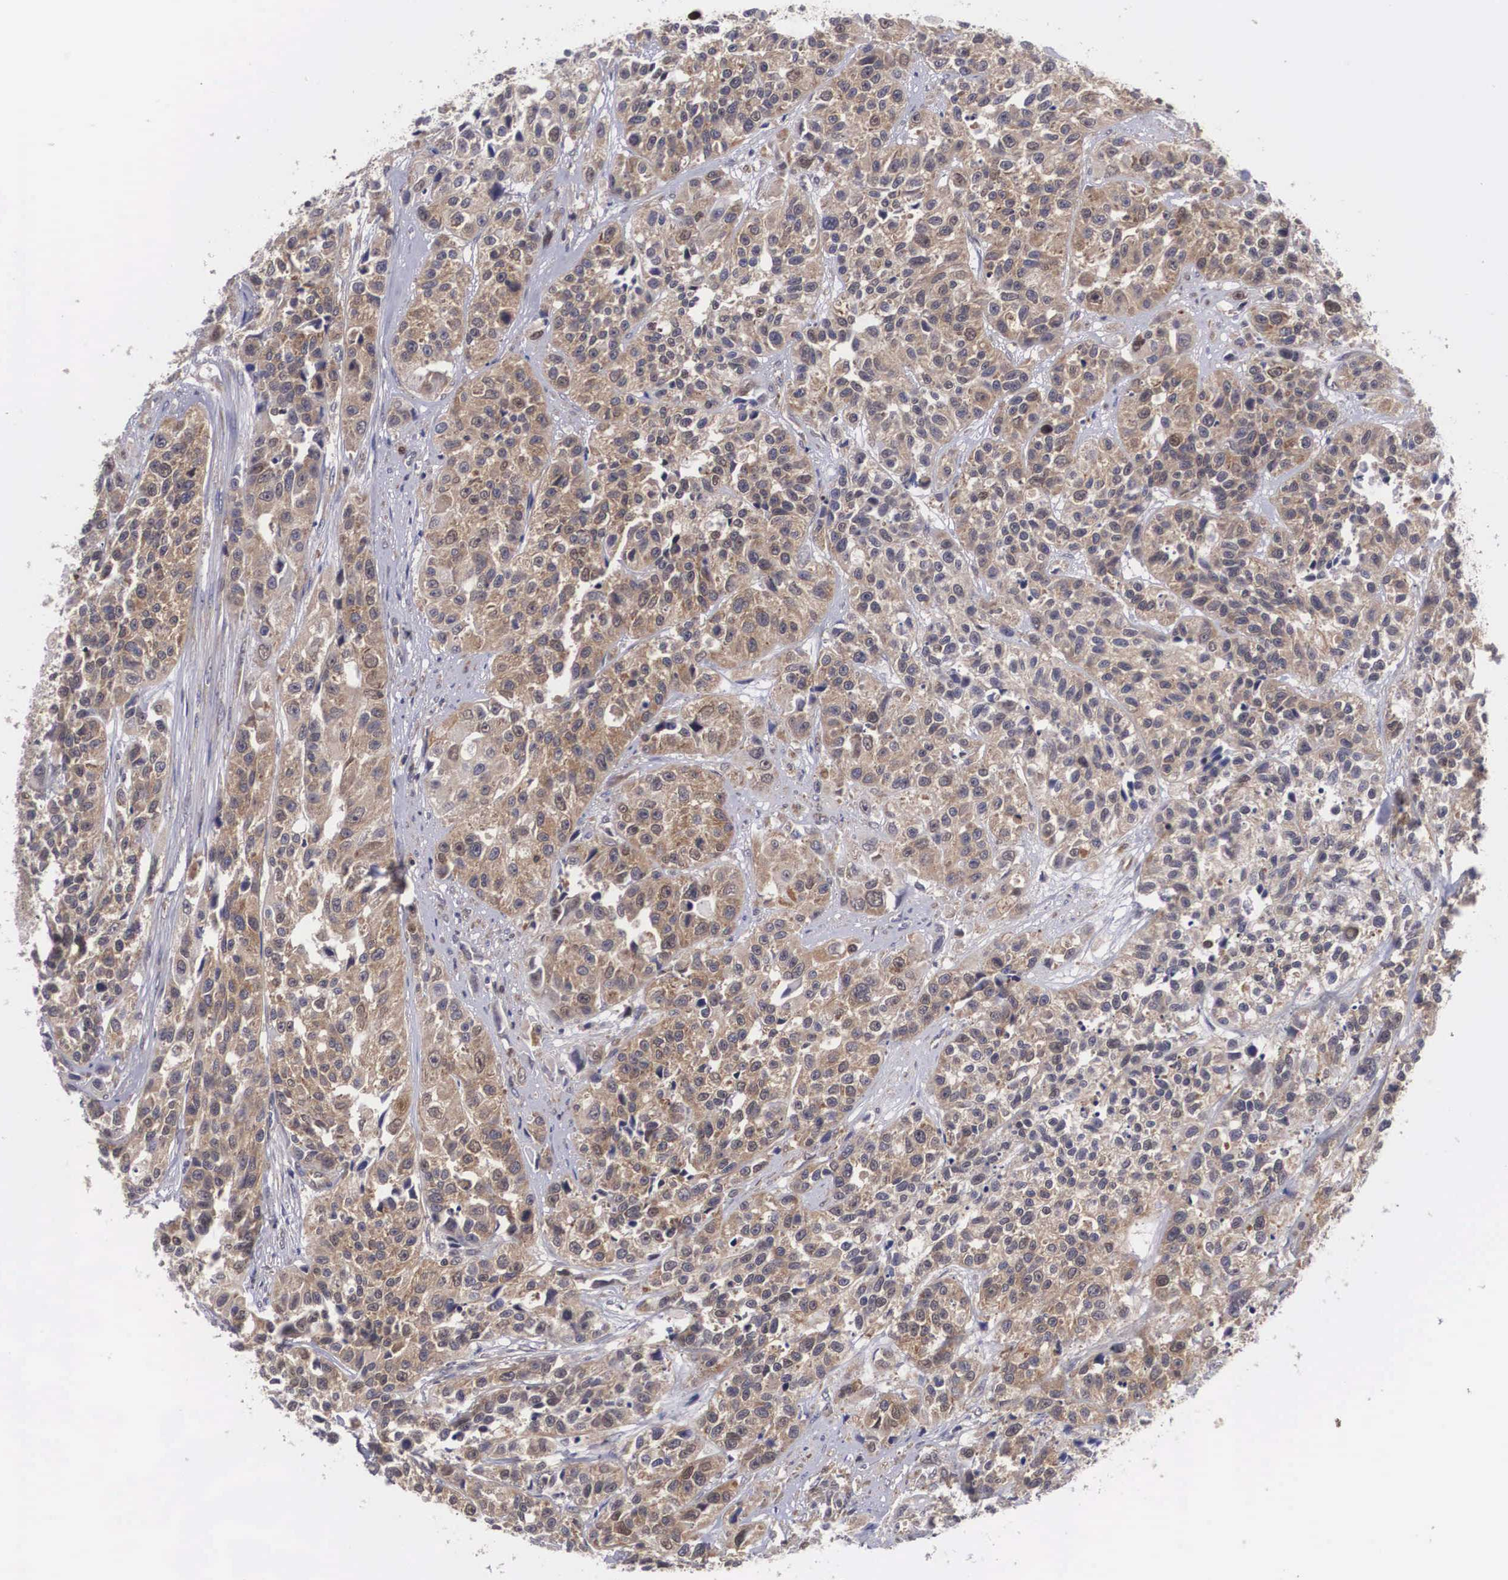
{"staining": {"intensity": "moderate", "quantity": ">75%", "location": "cytoplasmic/membranous"}, "tissue": "urothelial cancer", "cell_type": "Tumor cells", "image_type": "cancer", "snomed": [{"axis": "morphology", "description": "Urothelial carcinoma, High grade"}, {"axis": "topography", "description": "Urinary bladder"}], "caption": "Human high-grade urothelial carcinoma stained for a protein (brown) shows moderate cytoplasmic/membranous positive expression in about >75% of tumor cells.", "gene": "ADSL", "patient": {"sex": "female", "age": 81}}